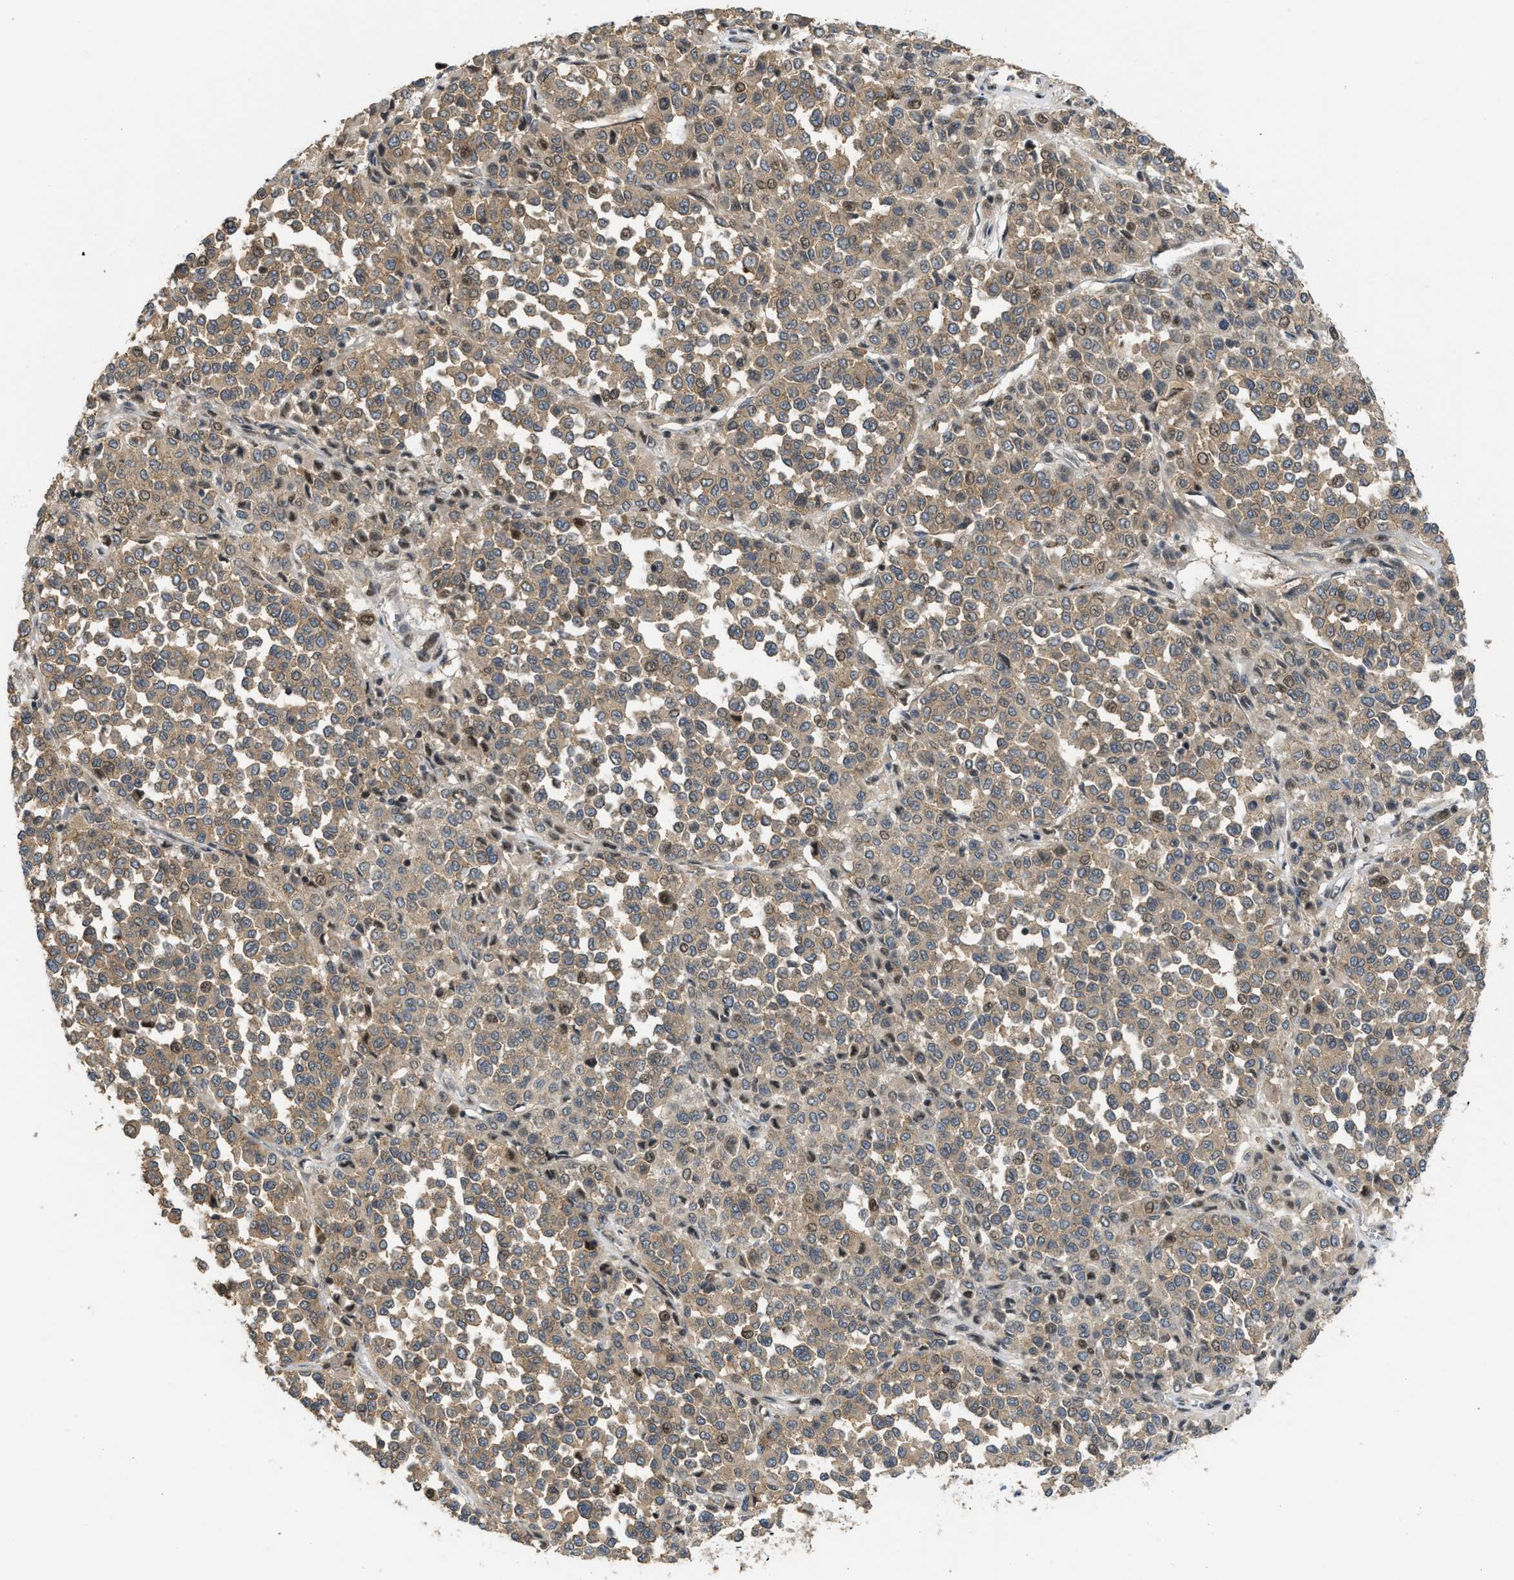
{"staining": {"intensity": "weak", "quantity": ">75%", "location": "cytoplasmic/membranous,nuclear"}, "tissue": "melanoma", "cell_type": "Tumor cells", "image_type": "cancer", "snomed": [{"axis": "morphology", "description": "Malignant melanoma, Metastatic site"}, {"axis": "topography", "description": "Pancreas"}], "caption": "Melanoma stained with a protein marker exhibits weak staining in tumor cells.", "gene": "DNAJC28", "patient": {"sex": "female", "age": 30}}